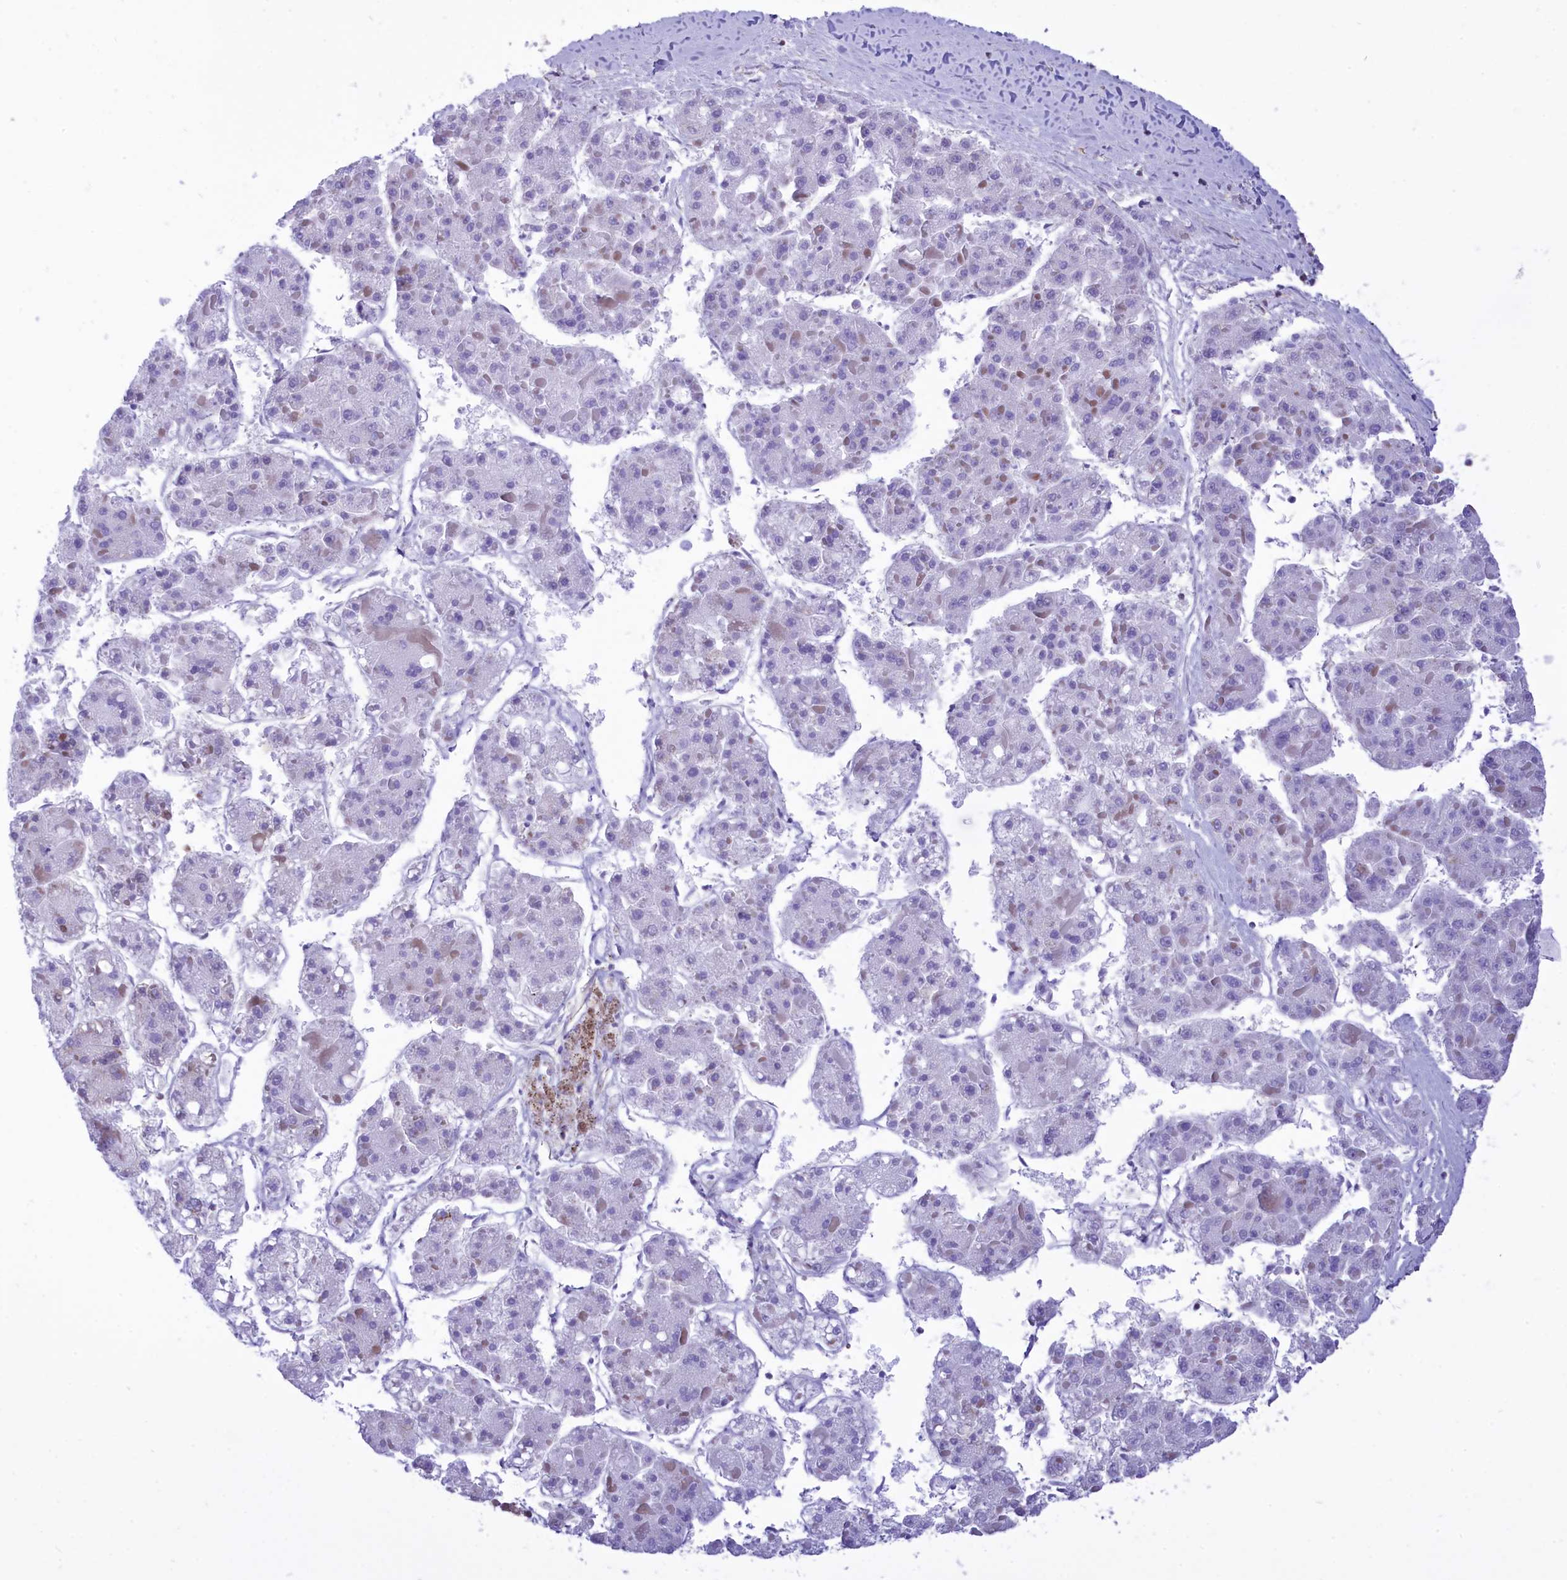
{"staining": {"intensity": "negative", "quantity": "none", "location": "none"}, "tissue": "liver cancer", "cell_type": "Tumor cells", "image_type": "cancer", "snomed": [{"axis": "morphology", "description": "Carcinoma, Hepatocellular, NOS"}, {"axis": "topography", "description": "Liver"}], "caption": "An IHC micrograph of liver cancer is shown. There is no staining in tumor cells of liver cancer.", "gene": "SEPTIN9", "patient": {"sex": "female", "age": 73}}